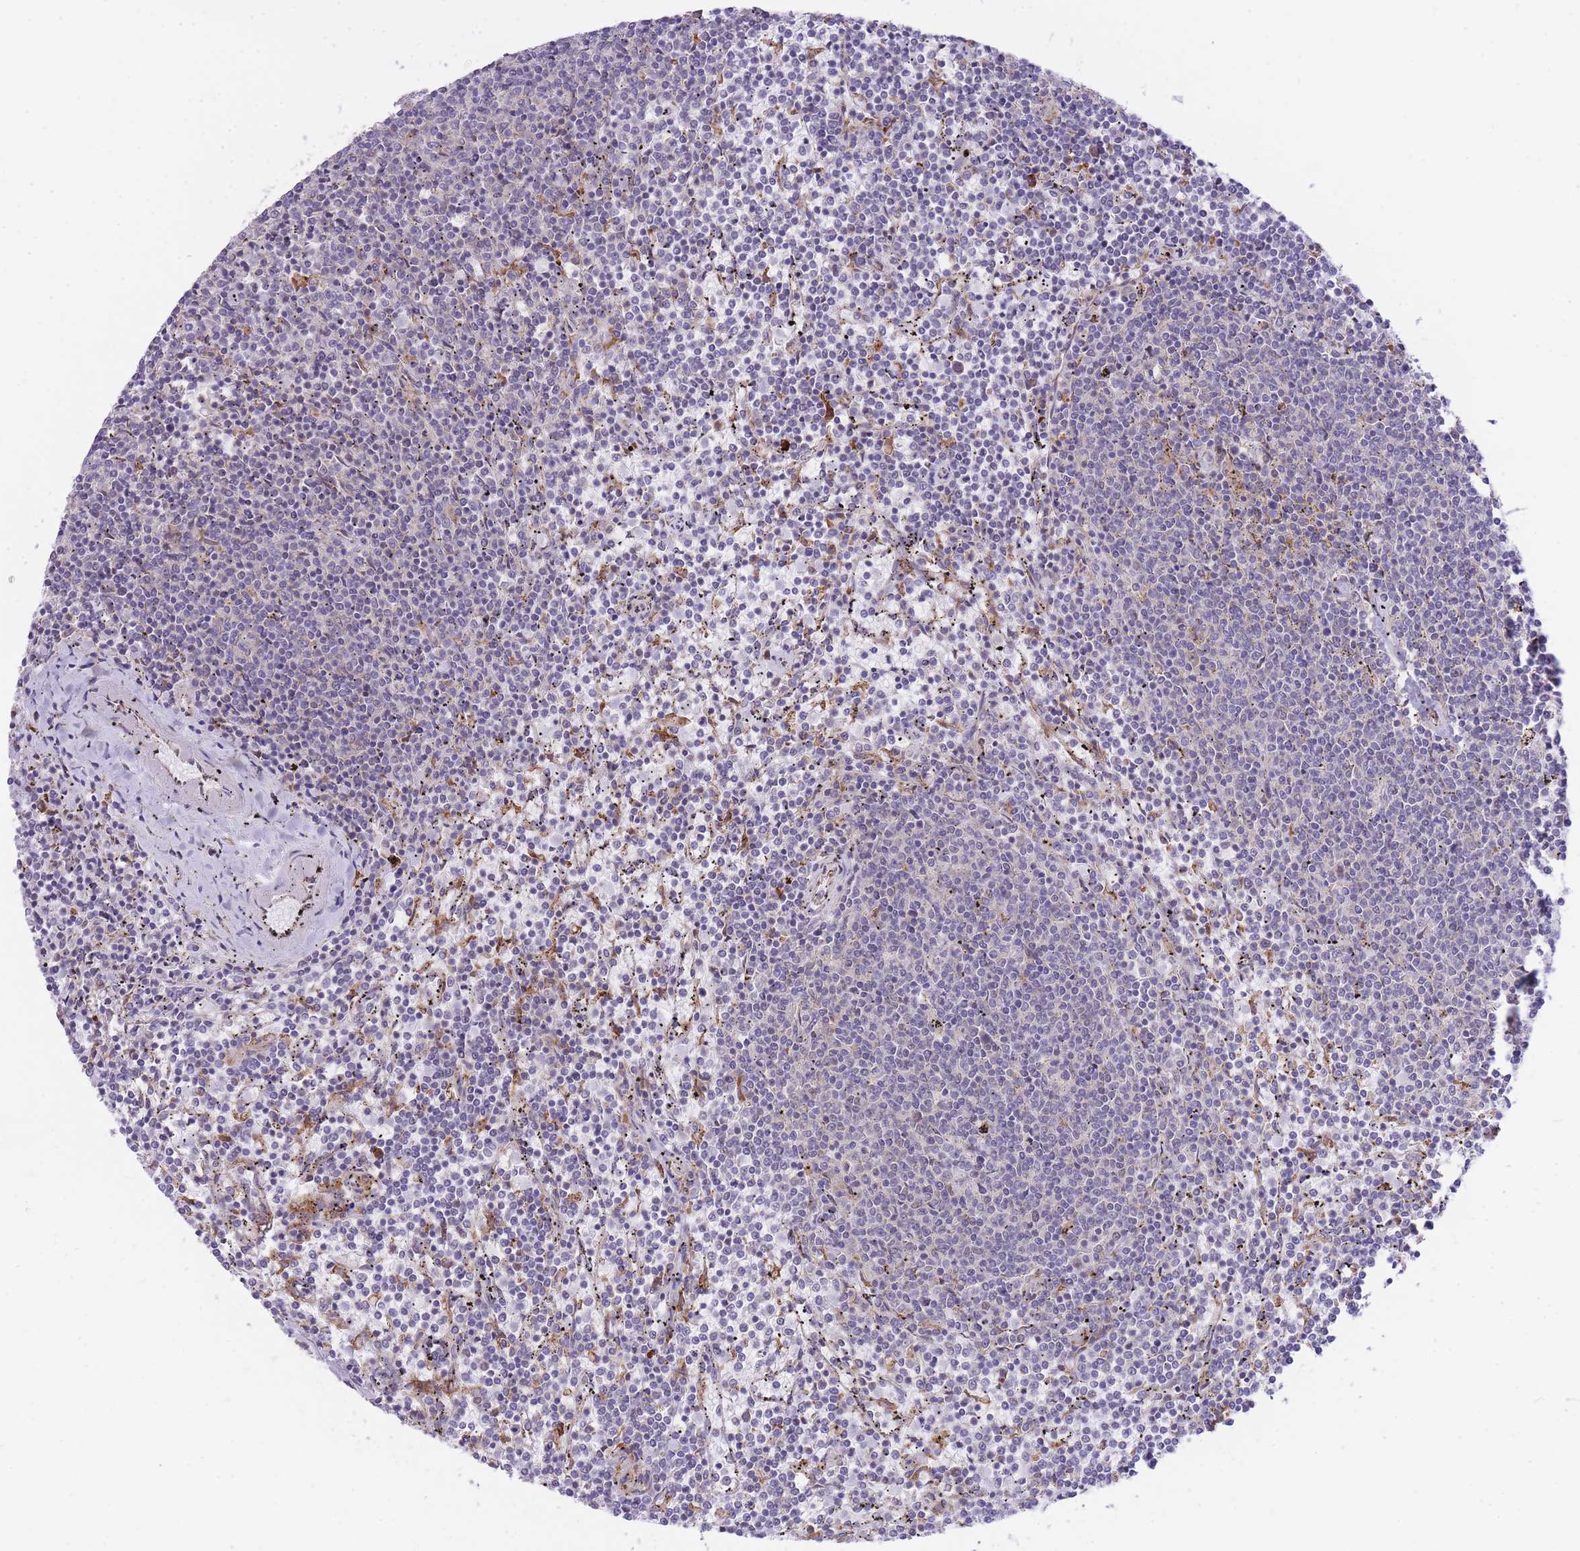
{"staining": {"intensity": "negative", "quantity": "none", "location": "none"}, "tissue": "lymphoma", "cell_type": "Tumor cells", "image_type": "cancer", "snomed": [{"axis": "morphology", "description": "Malignant lymphoma, non-Hodgkin's type, Low grade"}, {"axis": "topography", "description": "Spleen"}], "caption": "Immunohistochemistry (IHC) of lymphoma displays no staining in tumor cells.", "gene": "EXOSC8", "patient": {"sex": "female", "age": 50}}